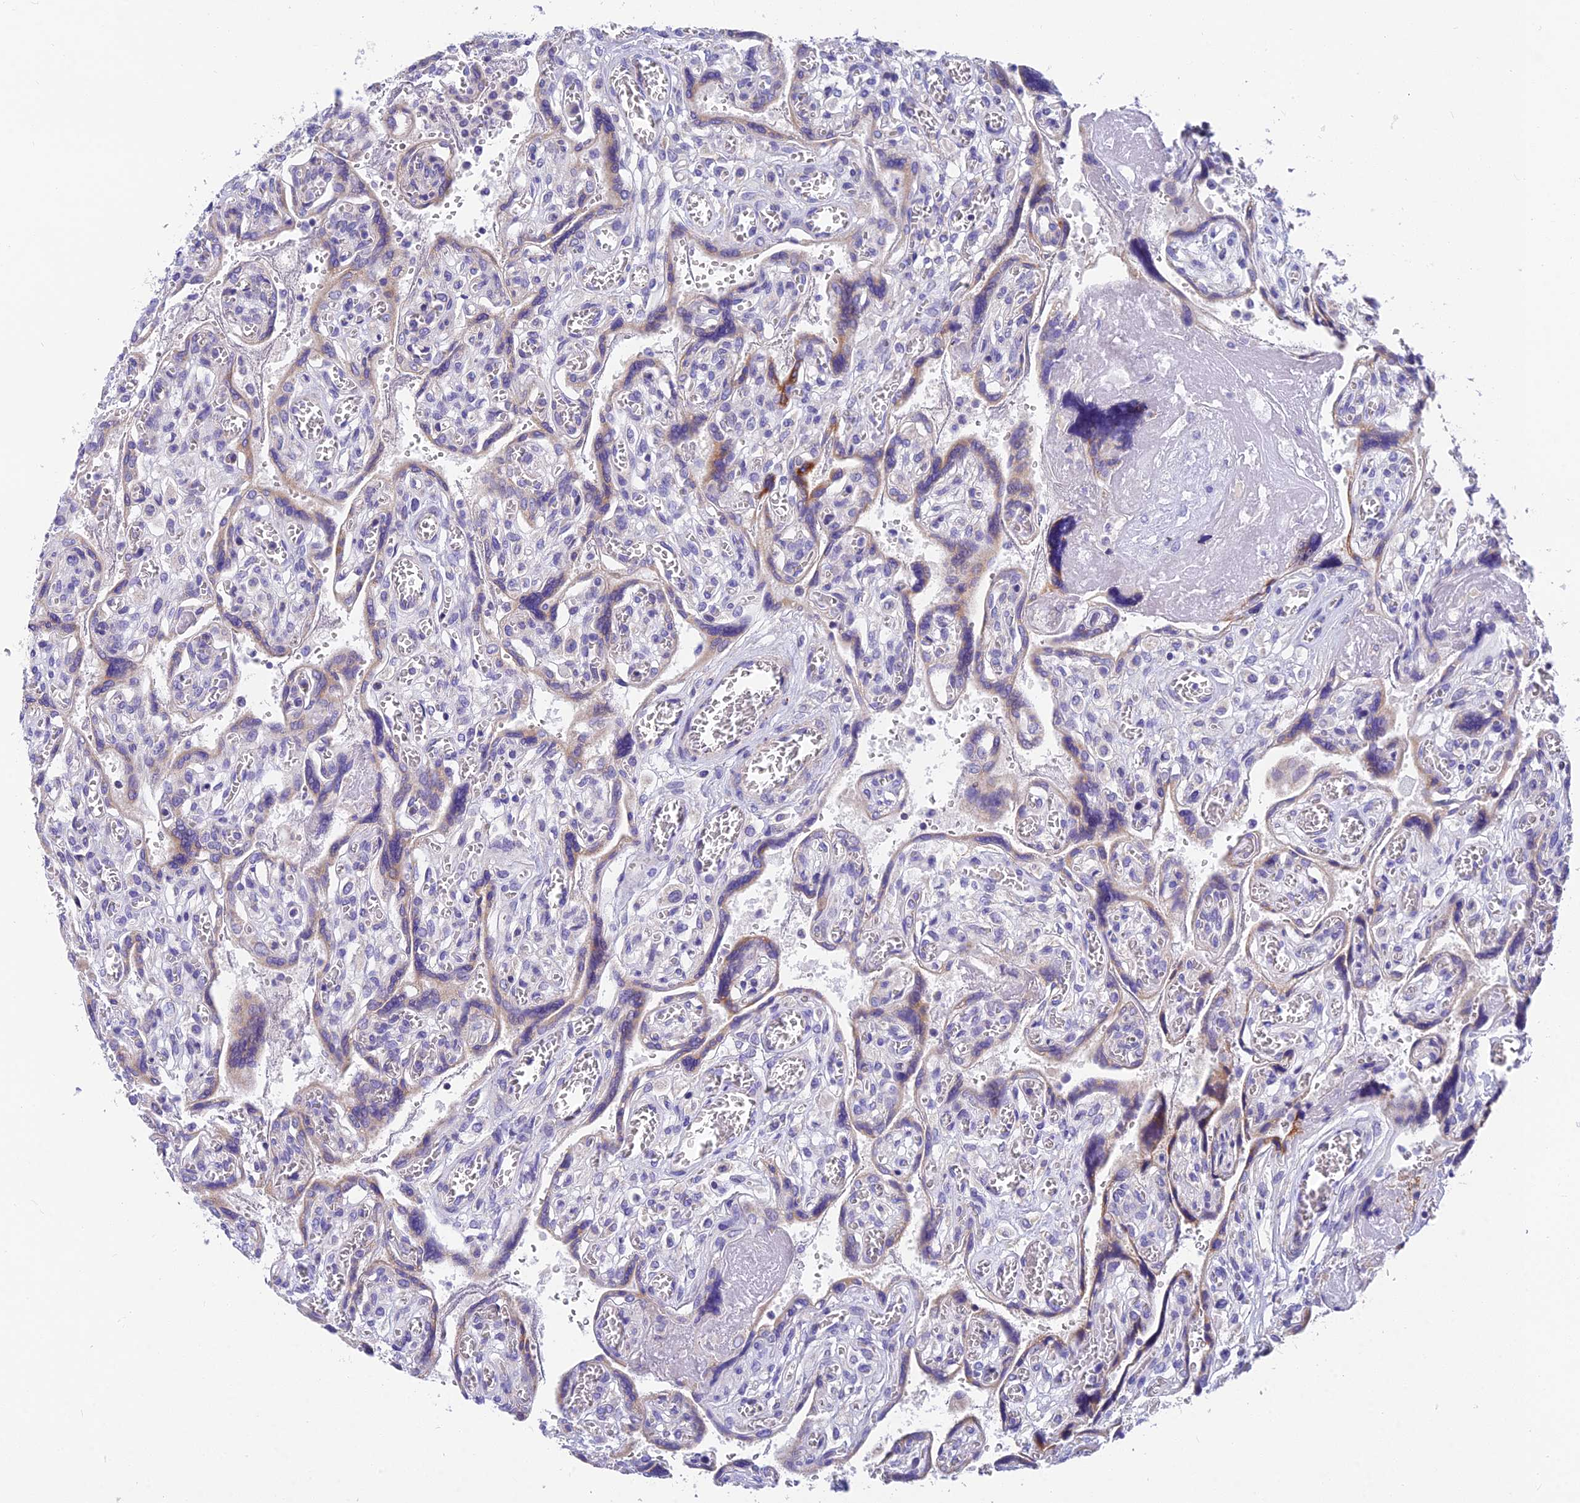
{"staining": {"intensity": "moderate", "quantity": "25%-75%", "location": "cytoplasmic/membranous"}, "tissue": "placenta", "cell_type": "Decidual cells", "image_type": "normal", "snomed": [{"axis": "morphology", "description": "Normal tissue, NOS"}, {"axis": "topography", "description": "Placenta"}], "caption": "Immunohistochemistry image of normal placenta: human placenta stained using immunohistochemistry reveals medium levels of moderate protein expression localized specifically in the cytoplasmic/membranous of decidual cells, appearing as a cytoplasmic/membranous brown color.", "gene": "MVB12A", "patient": {"sex": "female", "age": 39}}